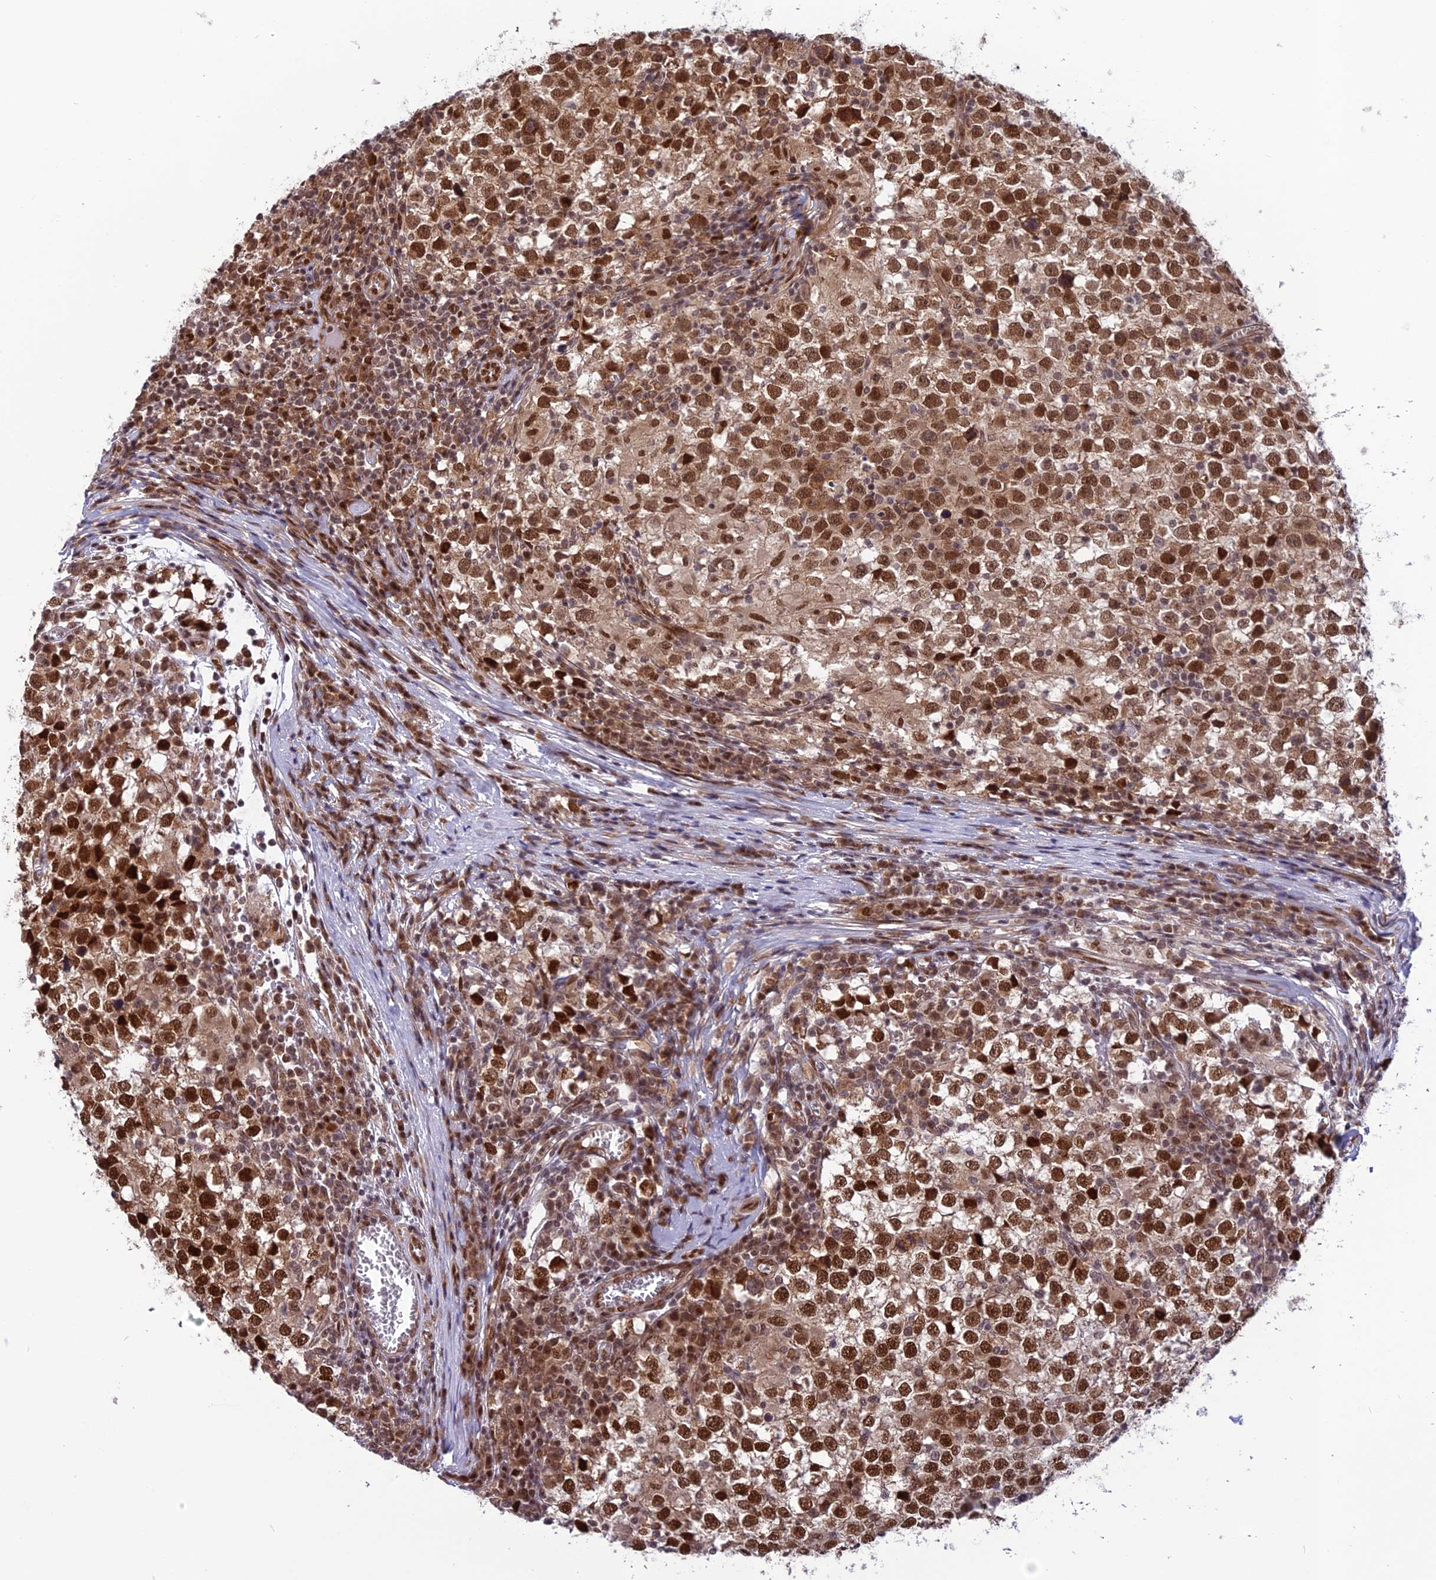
{"staining": {"intensity": "strong", "quantity": ">75%", "location": "nuclear"}, "tissue": "testis cancer", "cell_type": "Tumor cells", "image_type": "cancer", "snomed": [{"axis": "morphology", "description": "Seminoma, NOS"}, {"axis": "topography", "description": "Testis"}], "caption": "Tumor cells show high levels of strong nuclear positivity in about >75% of cells in human testis cancer.", "gene": "RTRAF", "patient": {"sex": "male", "age": 65}}